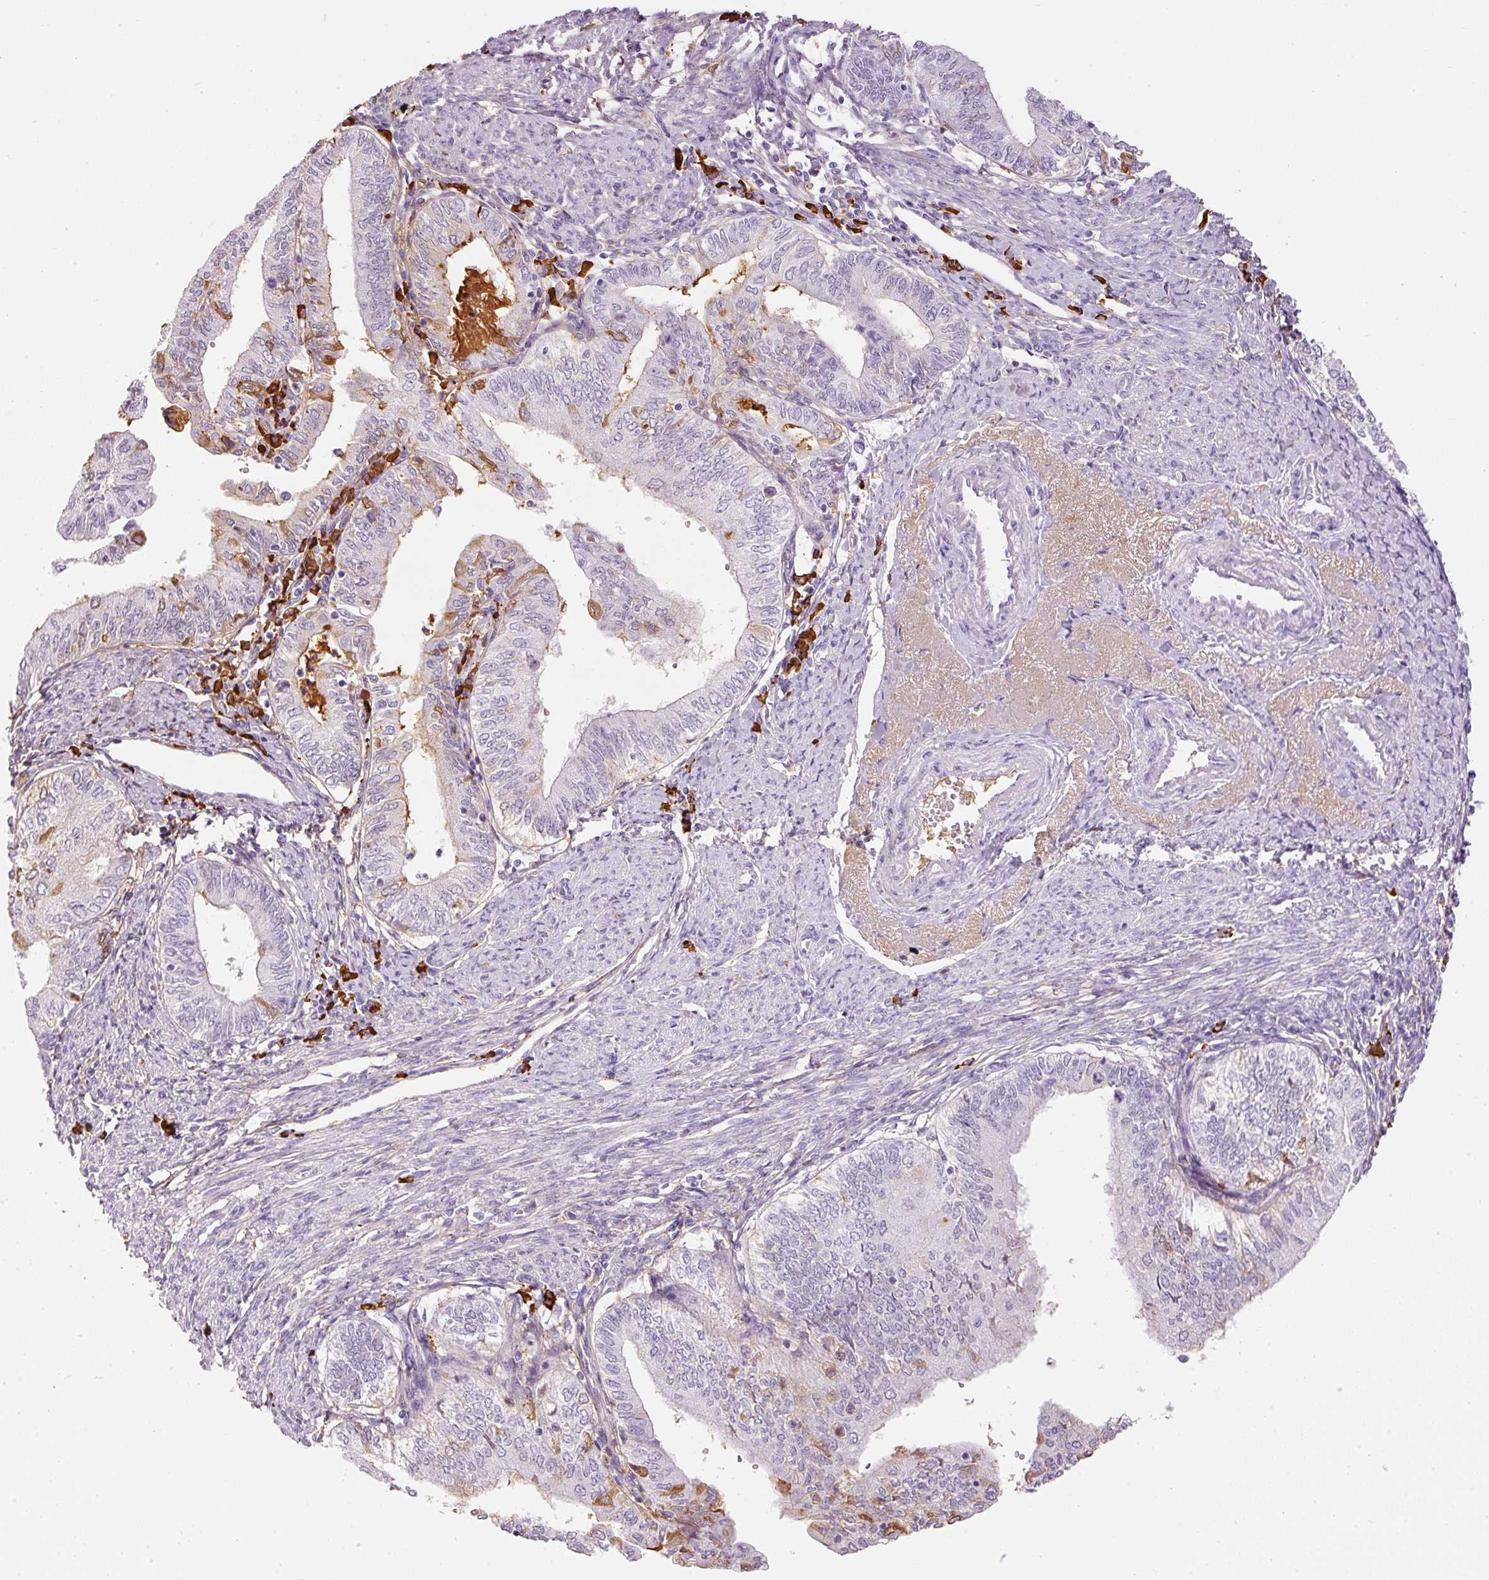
{"staining": {"intensity": "negative", "quantity": "none", "location": "none"}, "tissue": "endometrial cancer", "cell_type": "Tumor cells", "image_type": "cancer", "snomed": [{"axis": "morphology", "description": "Adenocarcinoma, NOS"}, {"axis": "topography", "description": "Endometrium"}], "caption": "Immunohistochemistry (IHC) photomicrograph of adenocarcinoma (endometrial) stained for a protein (brown), which displays no staining in tumor cells.", "gene": "PRPF38B", "patient": {"sex": "female", "age": 66}}